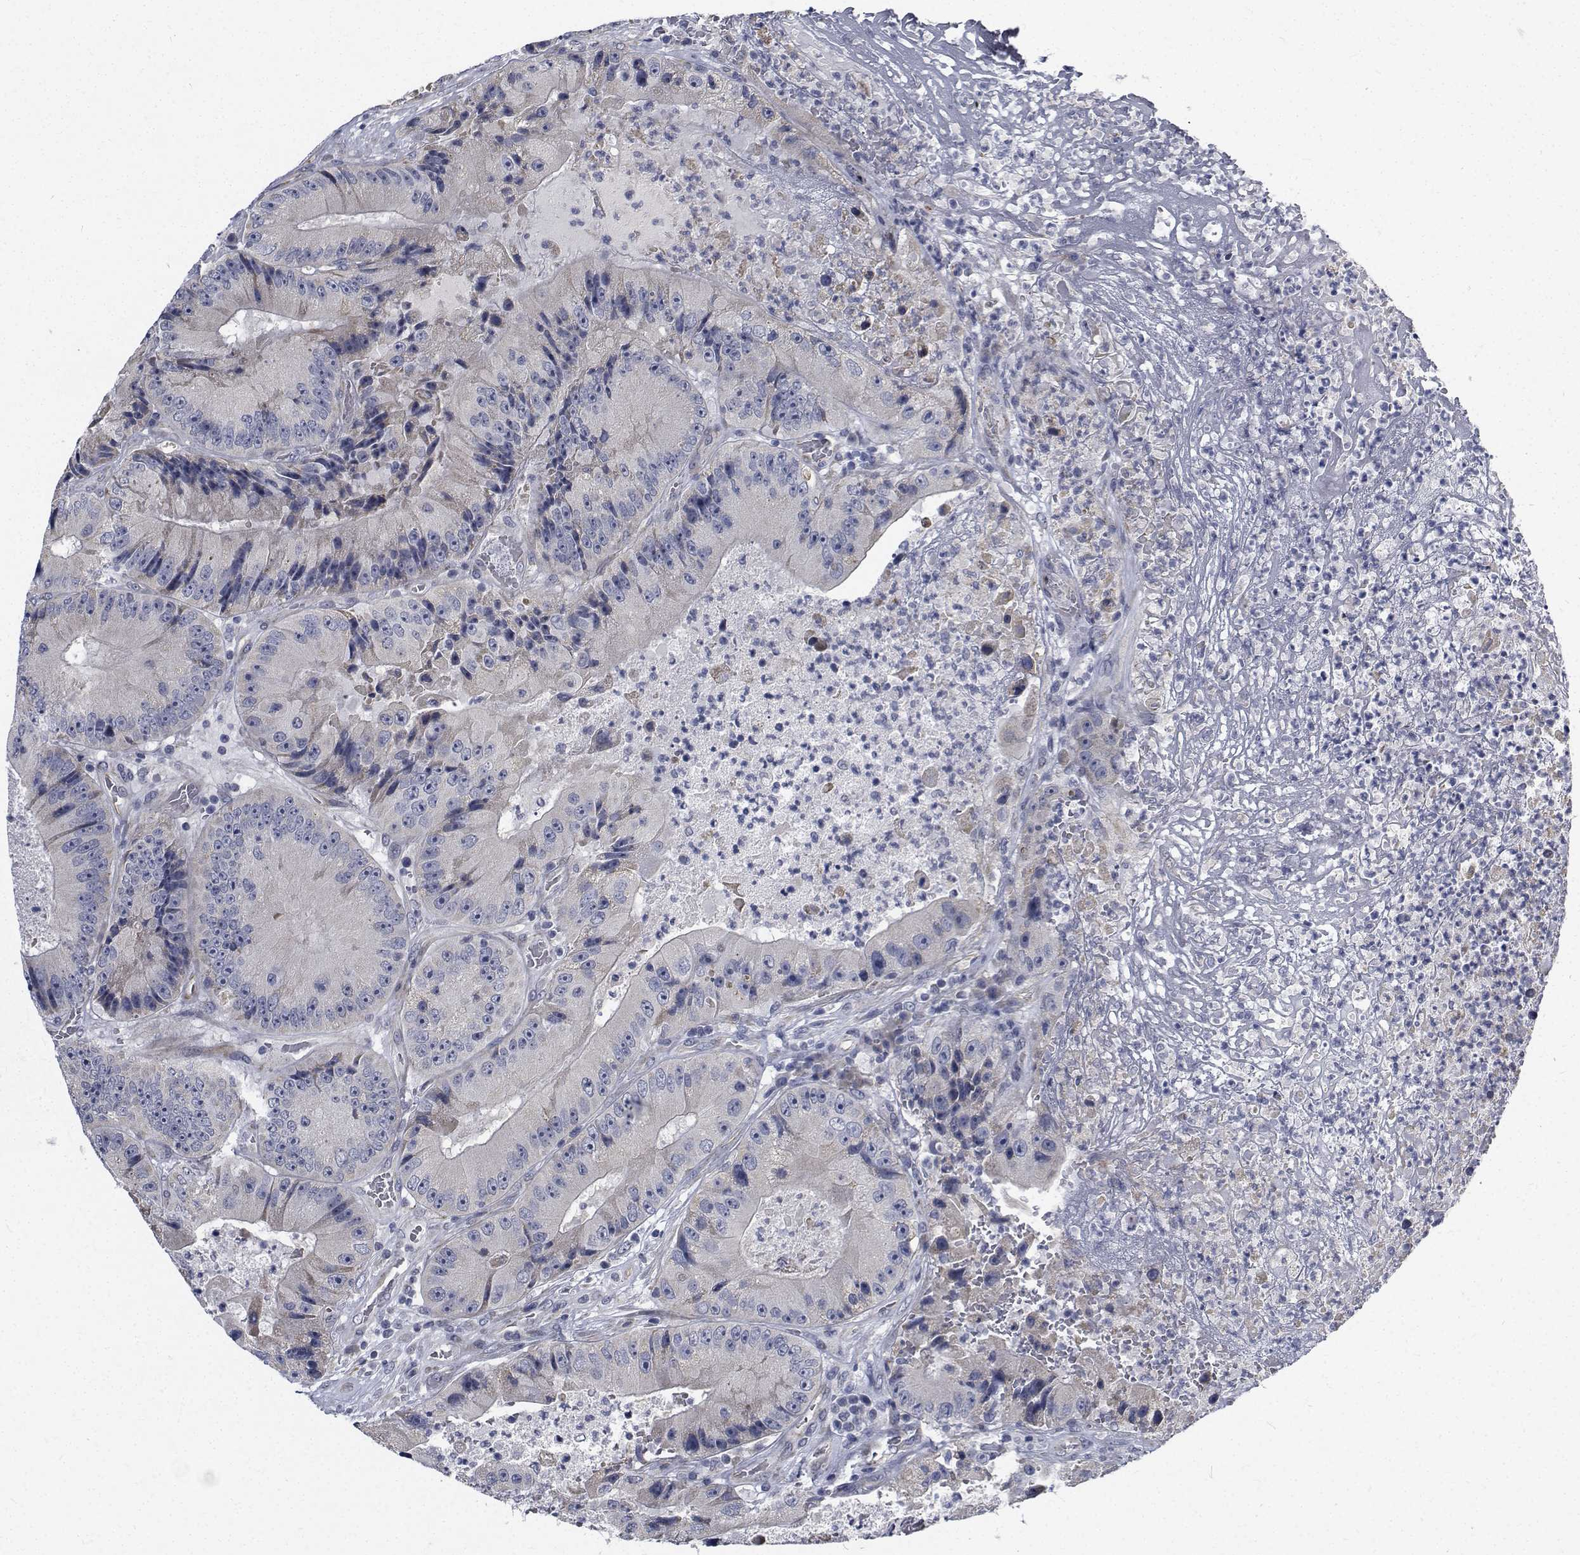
{"staining": {"intensity": "negative", "quantity": "none", "location": "none"}, "tissue": "colorectal cancer", "cell_type": "Tumor cells", "image_type": "cancer", "snomed": [{"axis": "morphology", "description": "Adenocarcinoma, NOS"}, {"axis": "topography", "description": "Colon"}], "caption": "Adenocarcinoma (colorectal) stained for a protein using immunohistochemistry (IHC) exhibits no expression tumor cells.", "gene": "TTBK1", "patient": {"sex": "female", "age": 86}}